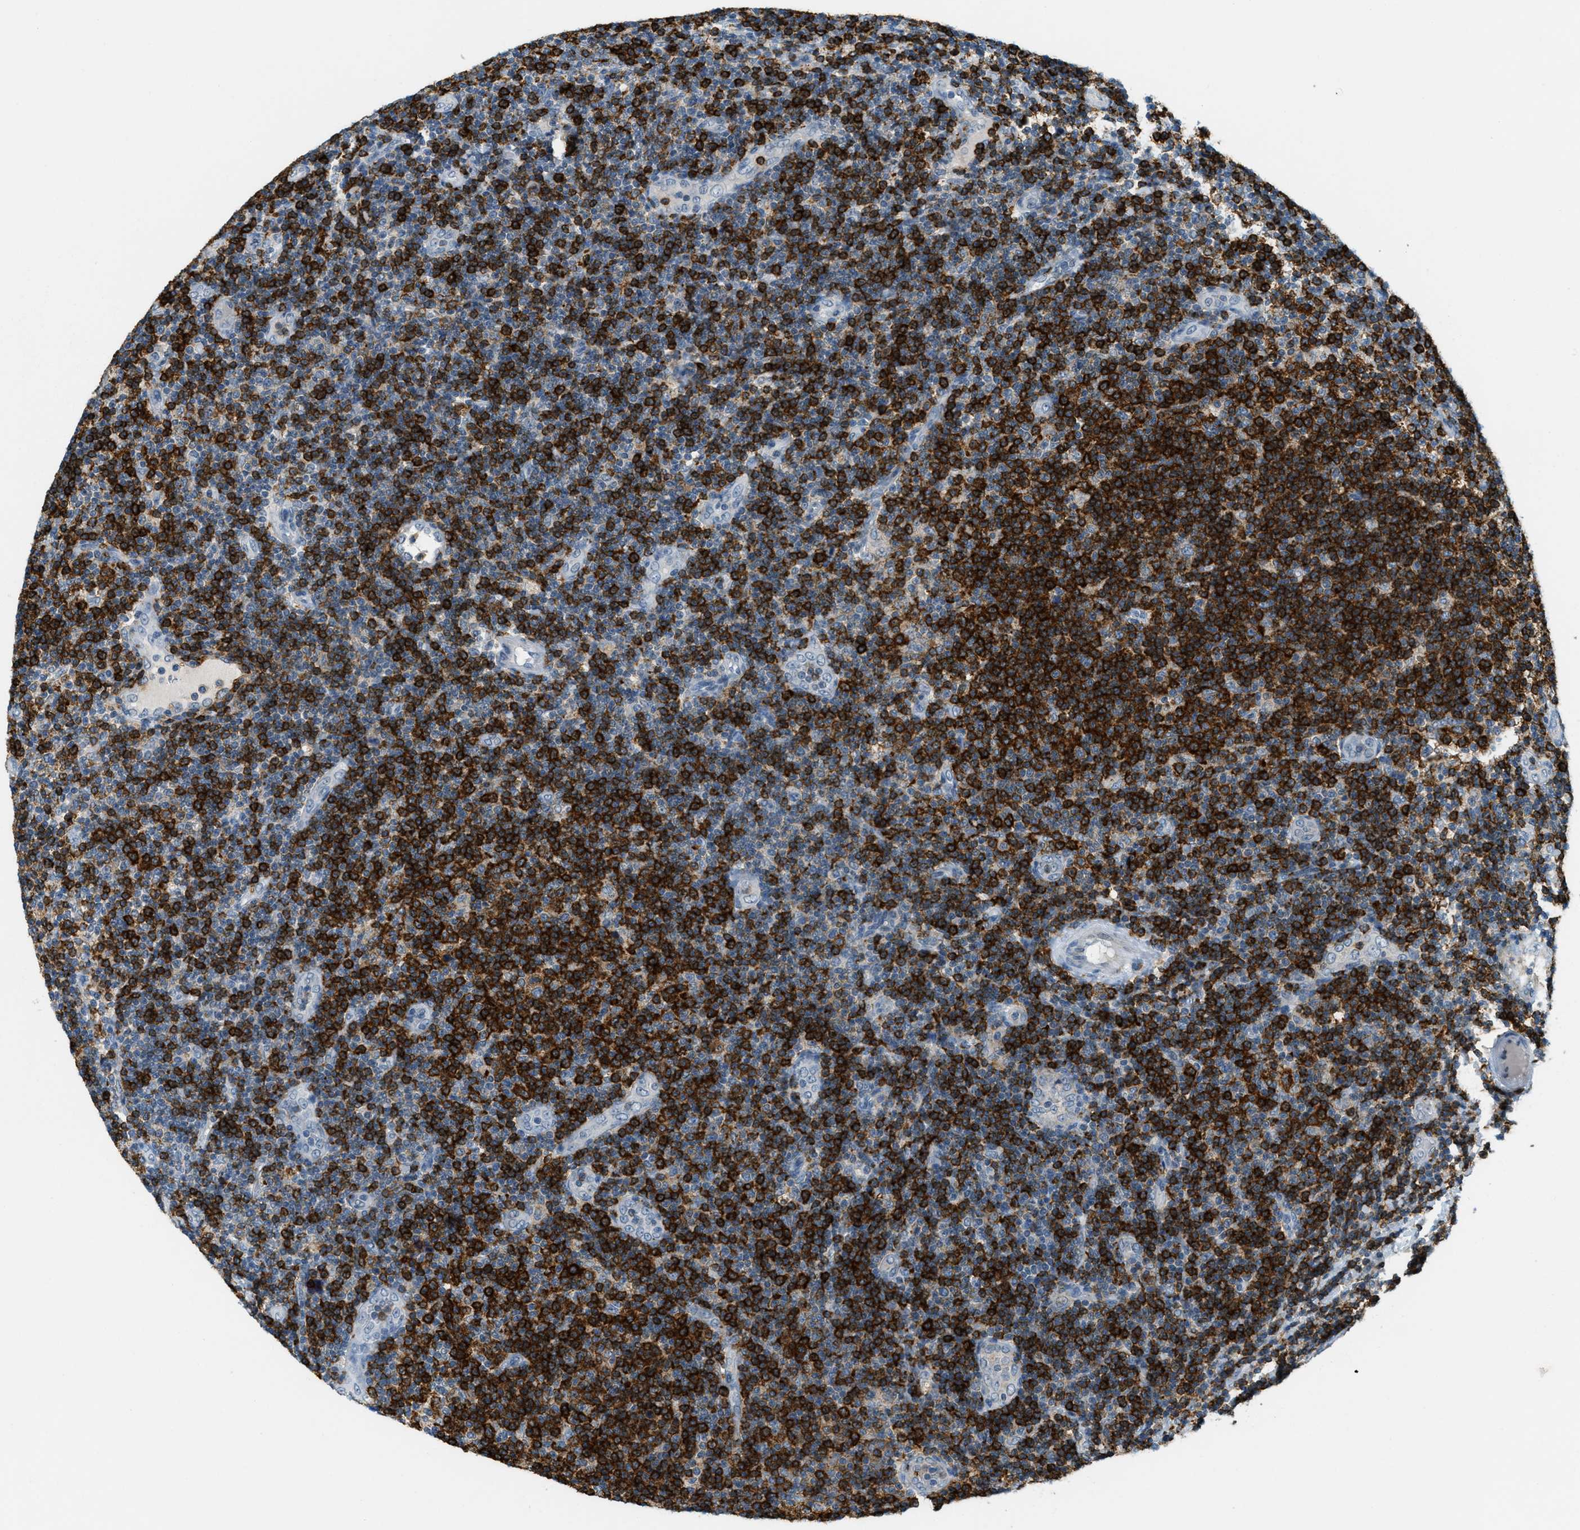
{"staining": {"intensity": "strong", "quantity": ">75%", "location": "cytoplasmic/membranous"}, "tissue": "lymphoma", "cell_type": "Tumor cells", "image_type": "cancer", "snomed": [{"axis": "morphology", "description": "Malignant lymphoma, non-Hodgkin's type, Low grade"}, {"axis": "topography", "description": "Lymph node"}], "caption": "Tumor cells show high levels of strong cytoplasmic/membranous positivity in approximately >75% of cells in lymphoma. The protein is stained brown, and the nuclei are stained in blue (DAB IHC with brightfield microscopy, high magnification).", "gene": "FYN", "patient": {"sex": "male", "age": 83}}